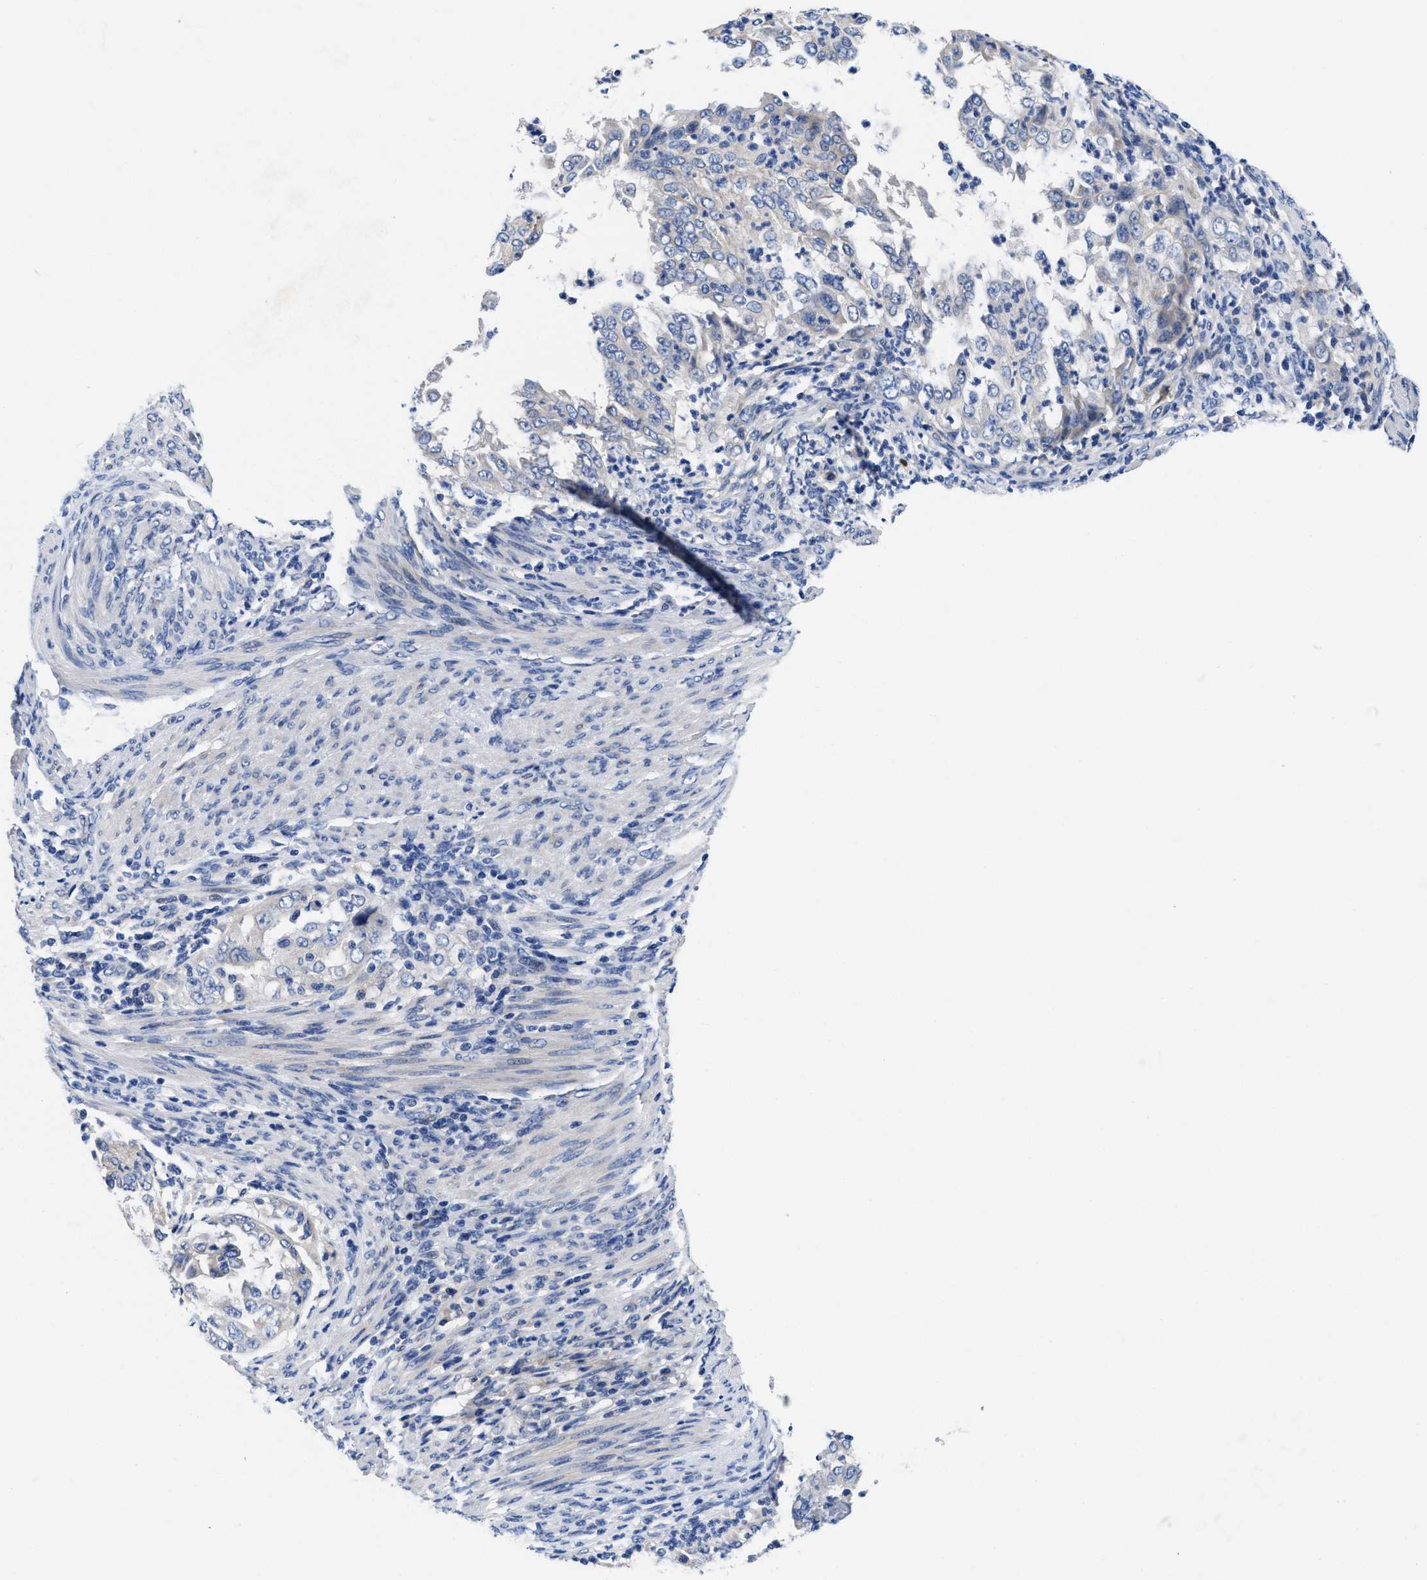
{"staining": {"intensity": "negative", "quantity": "none", "location": "none"}, "tissue": "endometrial cancer", "cell_type": "Tumor cells", "image_type": "cancer", "snomed": [{"axis": "morphology", "description": "Adenocarcinoma, NOS"}, {"axis": "topography", "description": "Endometrium"}], "caption": "The immunohistochemistry (IHC) micrograph has no significant staining in tumor cells of endometrial cancer tissue.", "gene": "DHRS13", "patient": {"sex": "female", "age": 85}}